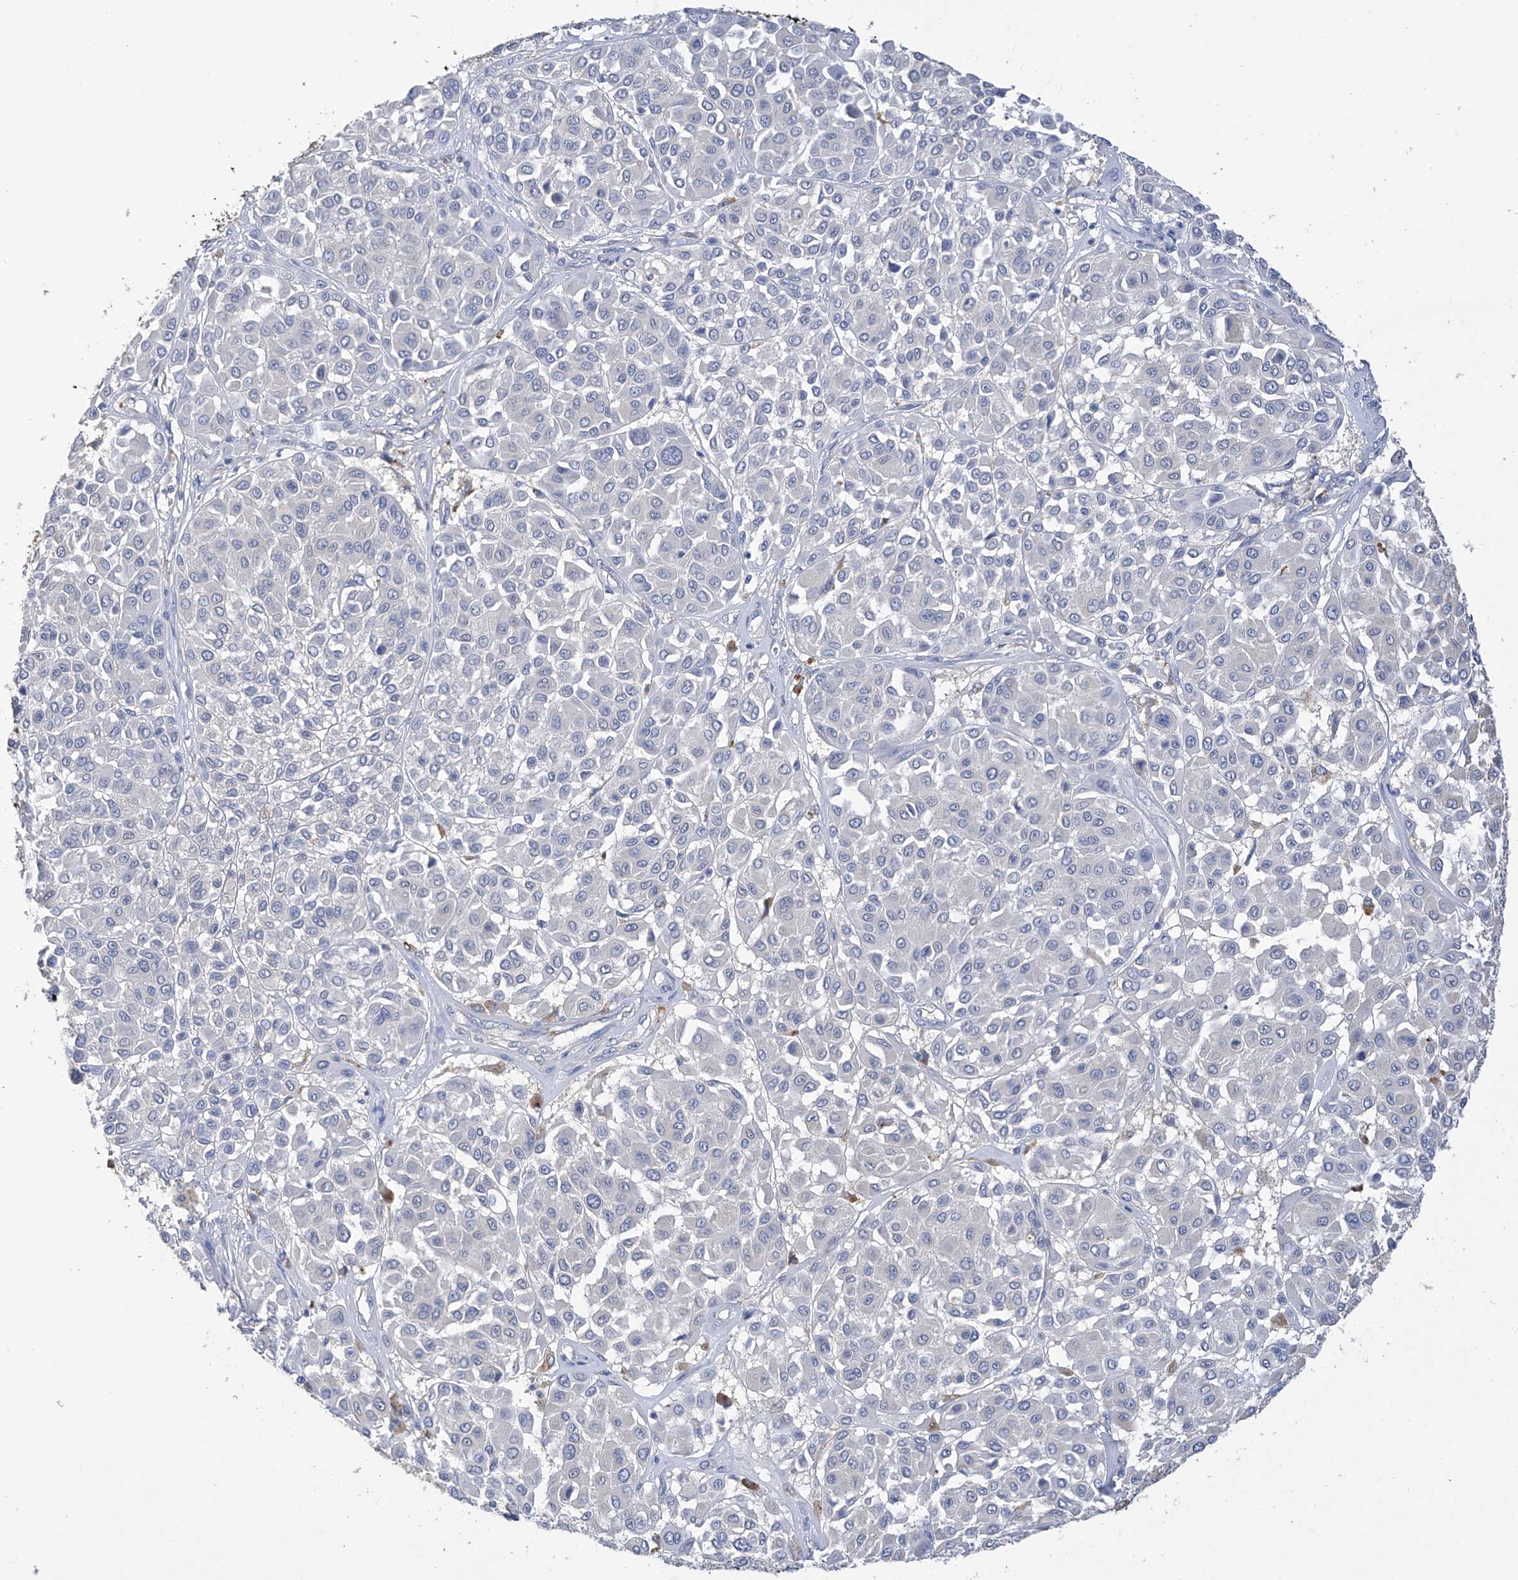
{"staining": {"intensity": "negative", "quantity": "none", "location": "none"}, "tissue": "melanoma", "cell_type": "Tumor cells", "image_type": "cancer", "snomed": [{"axis": "morphology", "description": "Malignant melanoma, Metastatic site"}, {"axis": "topography", "description": "Soft tissue"}], "caption": "Immunohistochemistry (IHC) photomicrograph of malignant melanoma (metastatic site) stained for a protein (brown), which shows no staining in tumor cells.", "gene": "OGT", "patient": {"sex": "male", "age": 41}}